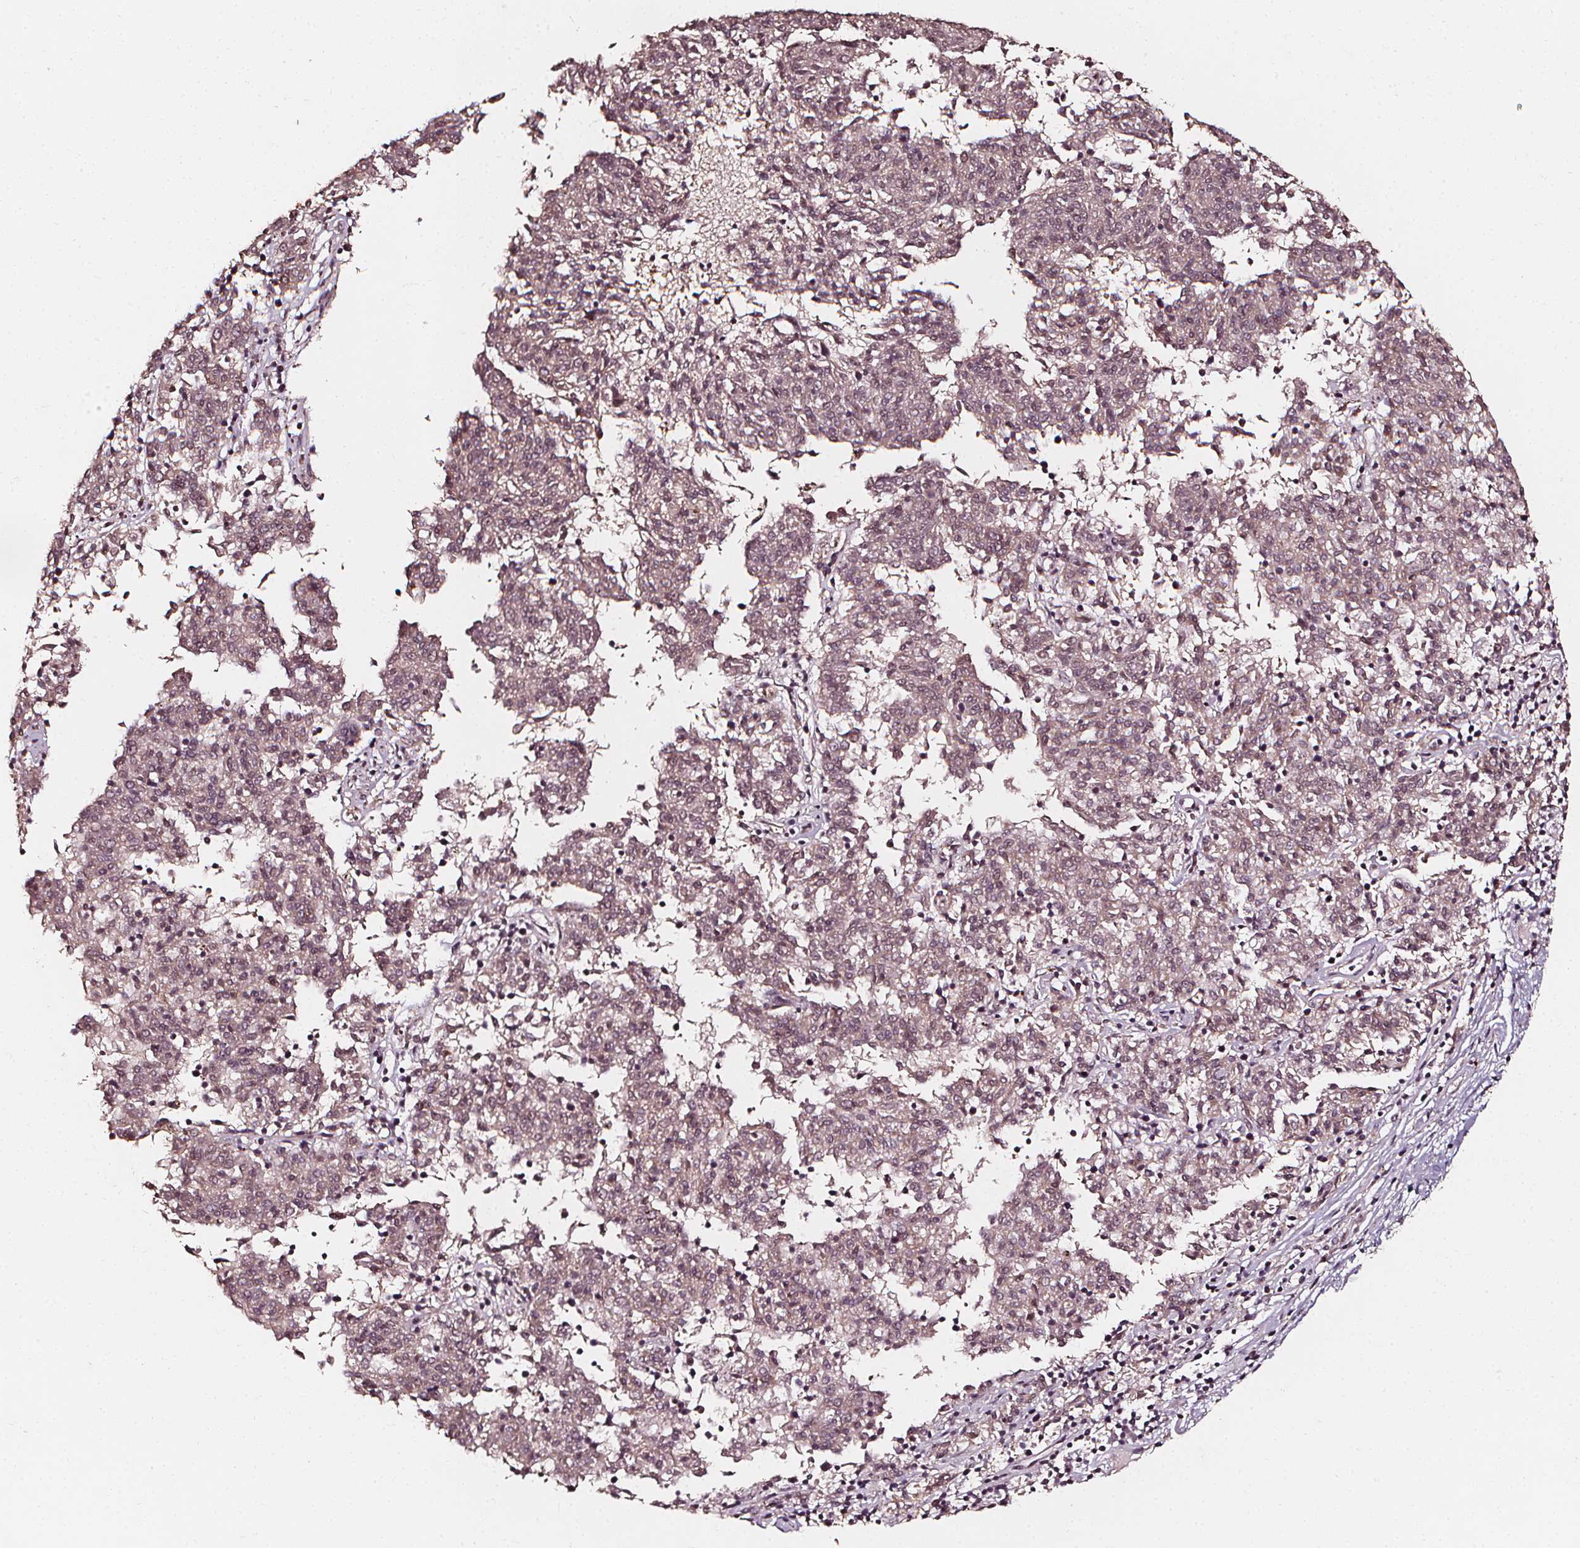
{"staining": {"intensity": "weak", "quantity": ">75%", "location": "nuclear"}, "tissue": "melanoma", "cell_type": "Tumor cells", "image_type": "cancer", "snomed": [{"axis": "morphology", "description": "Malignant melanoma, NOS"}, {"axis": "topography", "description": "Skin"}], "caption": "The micrograph demonstrates staining of melanoma, revealing weak nuclear protein expression (brown color) within tumor cells.", "gene": "EXOSC9", "patient": {"sex": "female", "age": 72}}